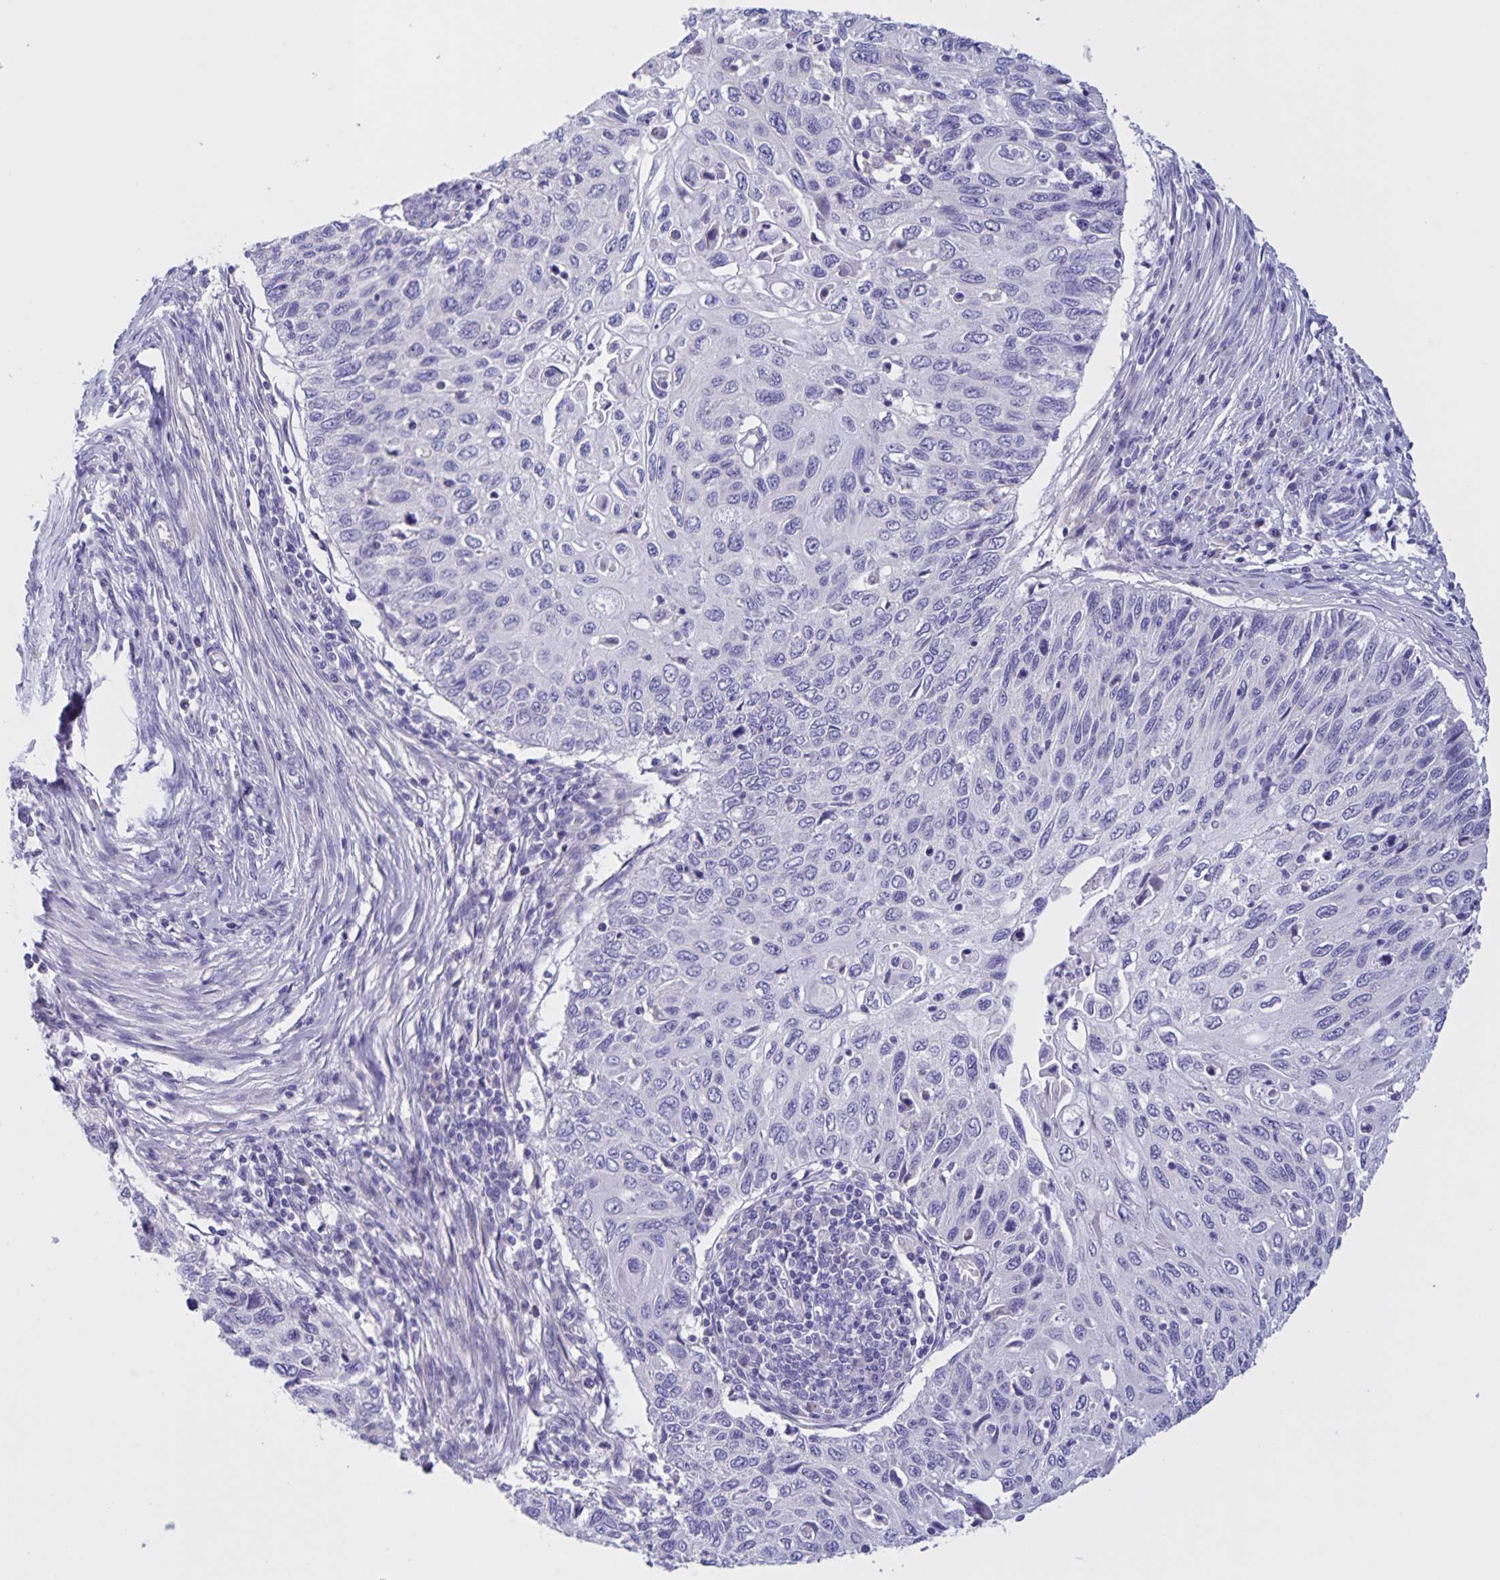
{"staining": {"intensity": "negative", "quantity": "none", "location": "none"}, "tissue": "cervical cancer", "cell_type": "Tumor cells", "image_type": "cancer", "snomed": [{"axis": "morphology", "description": "Squamous cell carcinoma, NOS"}, {"axis": "topography", "description": "Cervix"}], "caption": "This is an immunohistochemistry (IHC) histopathology image of cervical cancer (squamous cell carcinoma). There is no positivity in tumor cells.", "gene": "DMGDH", "patient": {"sex": "female", "age": 70}}